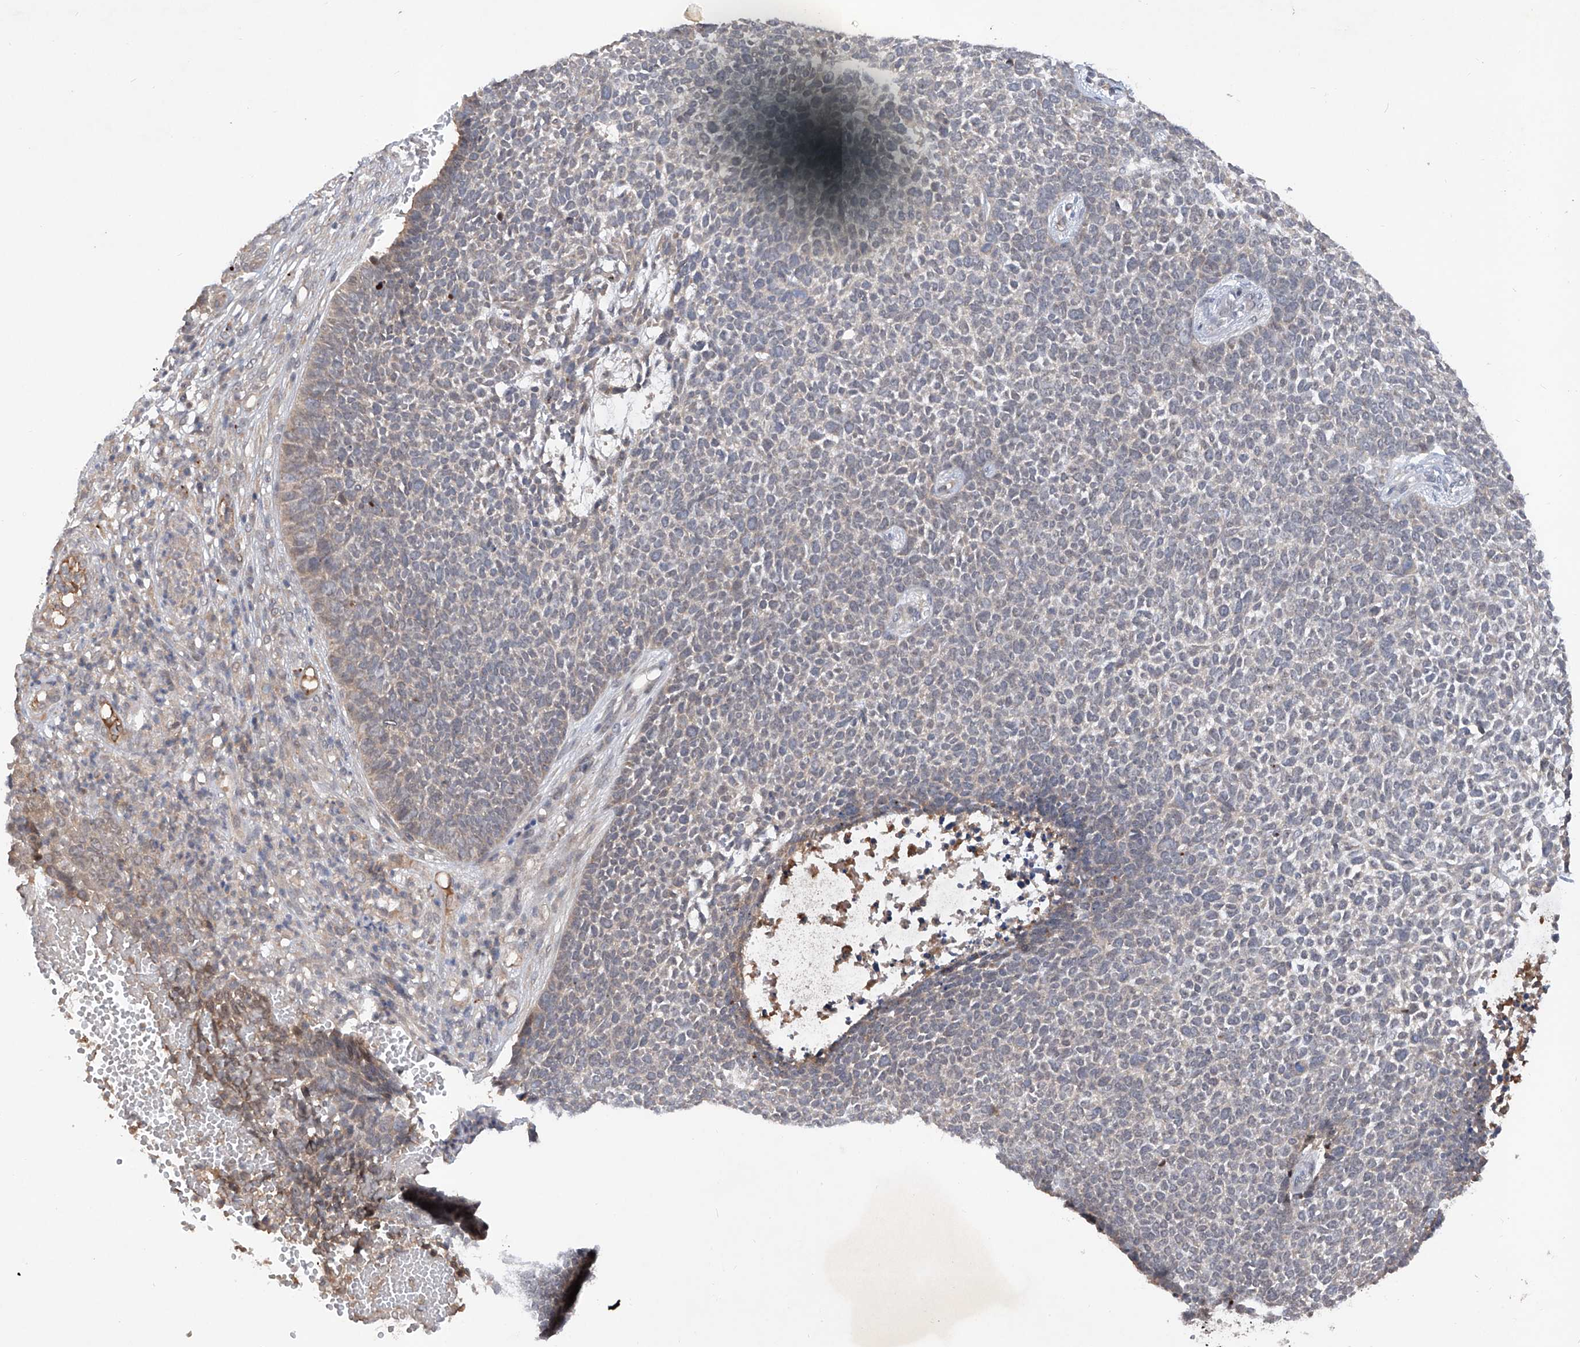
{"staining": {"intensity": "negative", "quantity": "none", "location": "none"}, "tissue": "skin cancer", "cell_type": "Tumor cells", "image_type": "cancer", "snomed": [{"axis": "morphology", "description": "Basal cell carcinoma"}, {"axis": "topography", "description": "Skin"}], "caption": "Protein analysis of skin cancer reveals no significant positivity in tumor cells.", "gene": "FAM135A", "patient": {"sex": "female", "age": 84}}